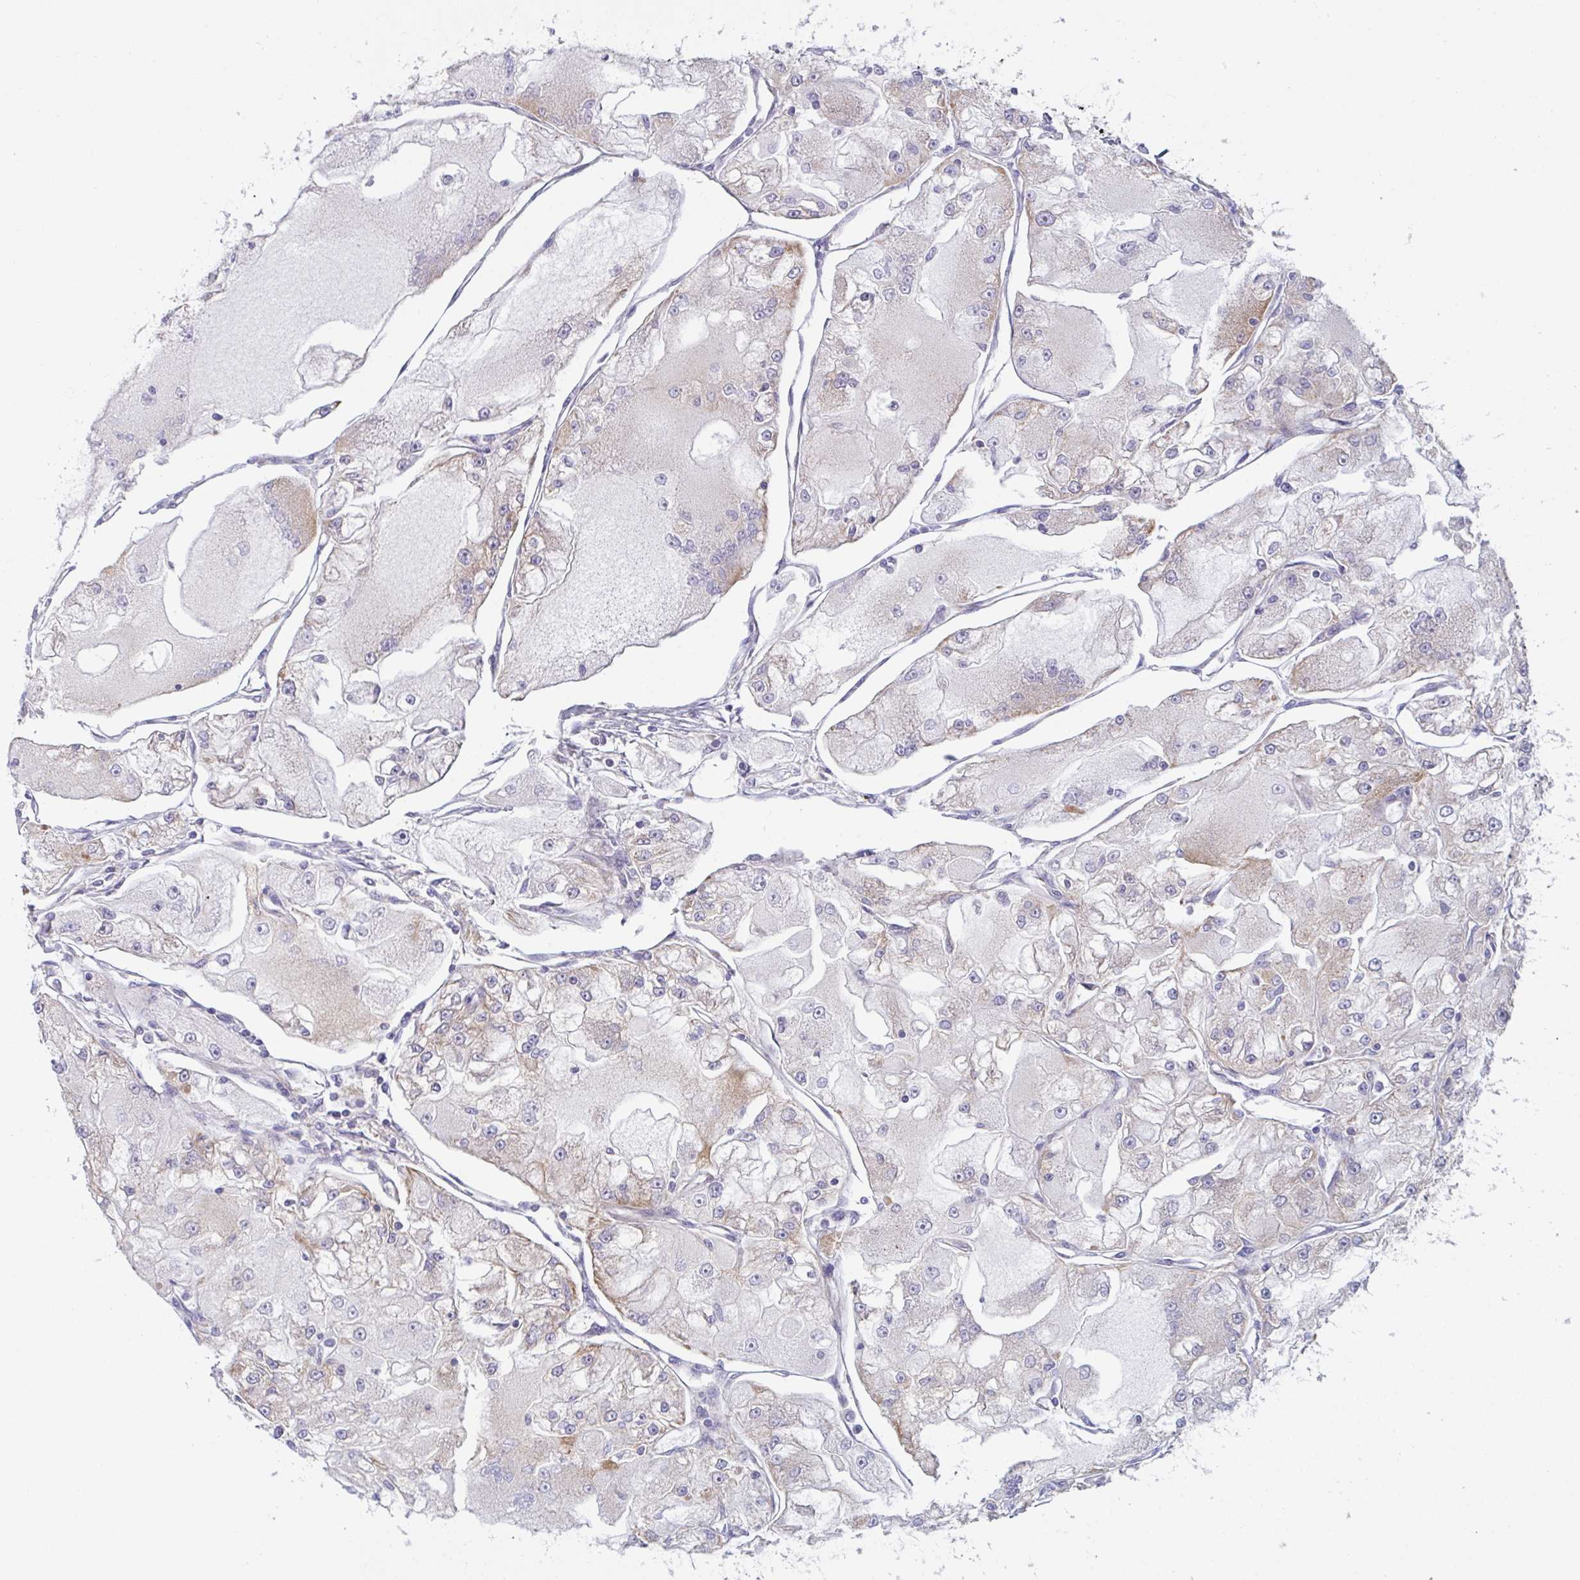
{"staining": {"intensity": "weak", "quantity": "<25%", "location": "cytoplasmic/membranous"}, "tissue": "renal cancer", "cell_type": "Tumor cells", "image_type": "cancer", "snomed": [{"axis": "morphology", "description": "Adenocarcinoma, NOS"}, {"axis": "topography", "description": "Kidney"}], "caption": "Renal cancer (adenocarcinoma) stained for a protein using immunohistochemistry displays no expression tumor cells.", "gene": "MRPS2", "patient": {"sex": "female", "age": 72}}